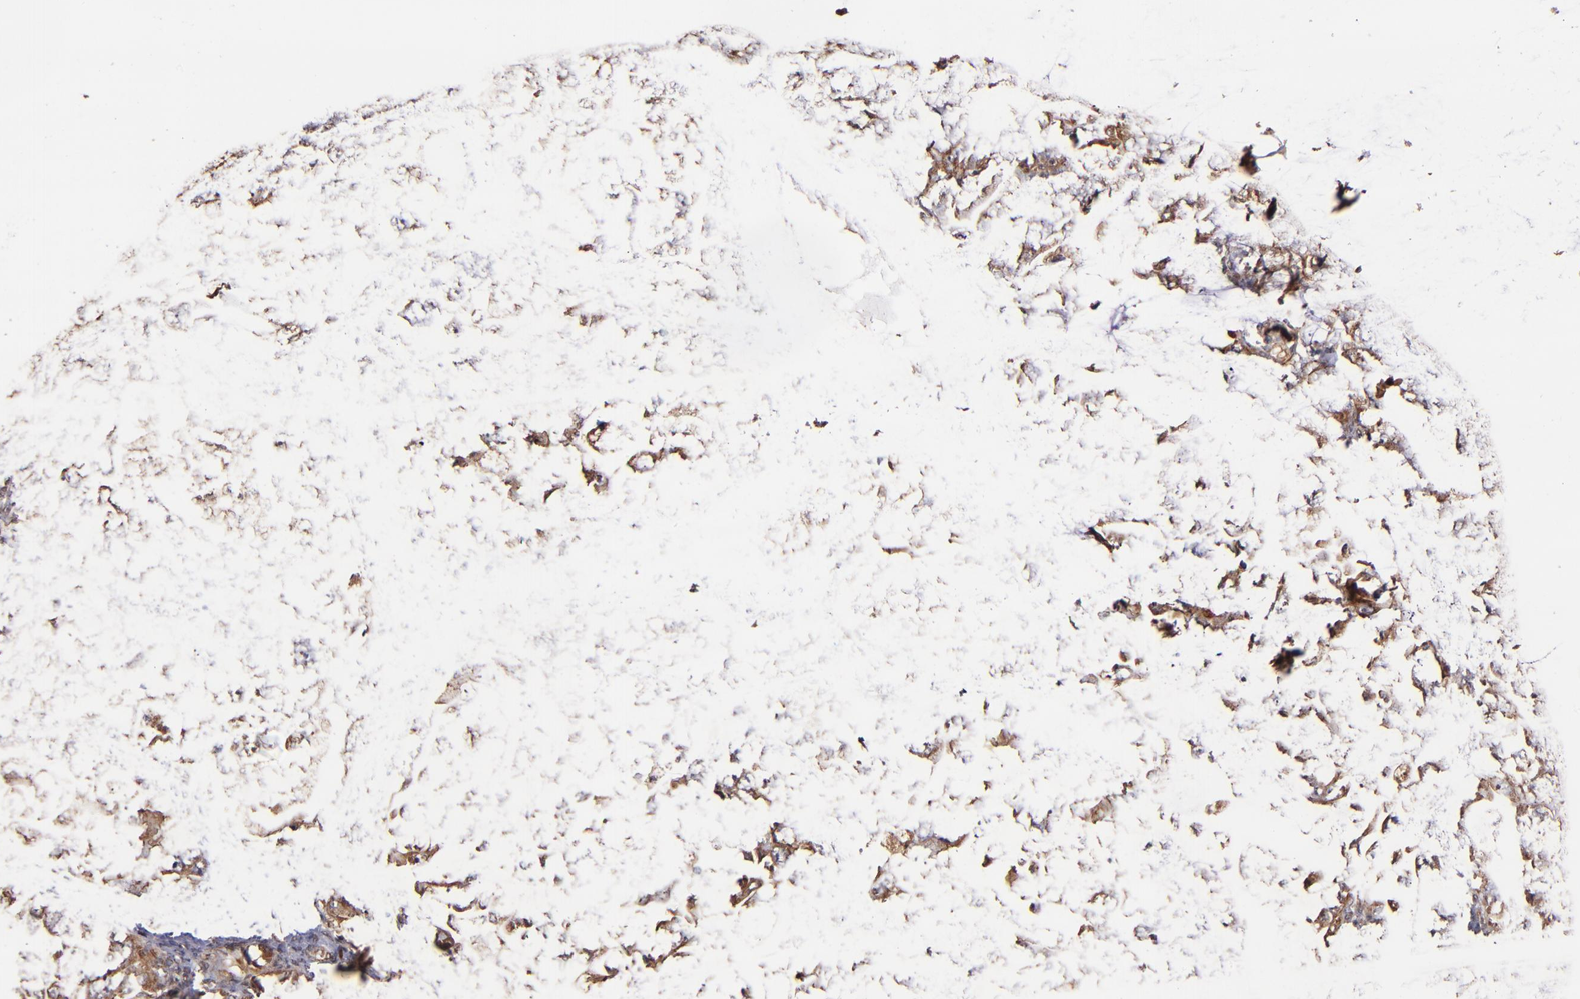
{"staining": {"intensity": "moderate", "quantity": ">75%", "location": "cytoplasmic/membranous"}, "tissue": "ovarian cancer", "cell_type": "Tumor cells", "image_type": "cancer", "snomed": [{"axis": "morphology", "description": "Cystadenocarcinoma, serous, NOS"}, {"axis": "topography", "description": "Ovary"}], "caption": "Protein staining demonstrates moderate cytoplasmic/membranous positivity in about >75% of tumor cells in ovarian serous cystadenocarcinoma. (DAB (3,3'-diaminobenzidine) IHC, brown staining for protein, blue staining for nuclei).", "gene": "STX8", "patient": {"sex": "female", "age": 66}}